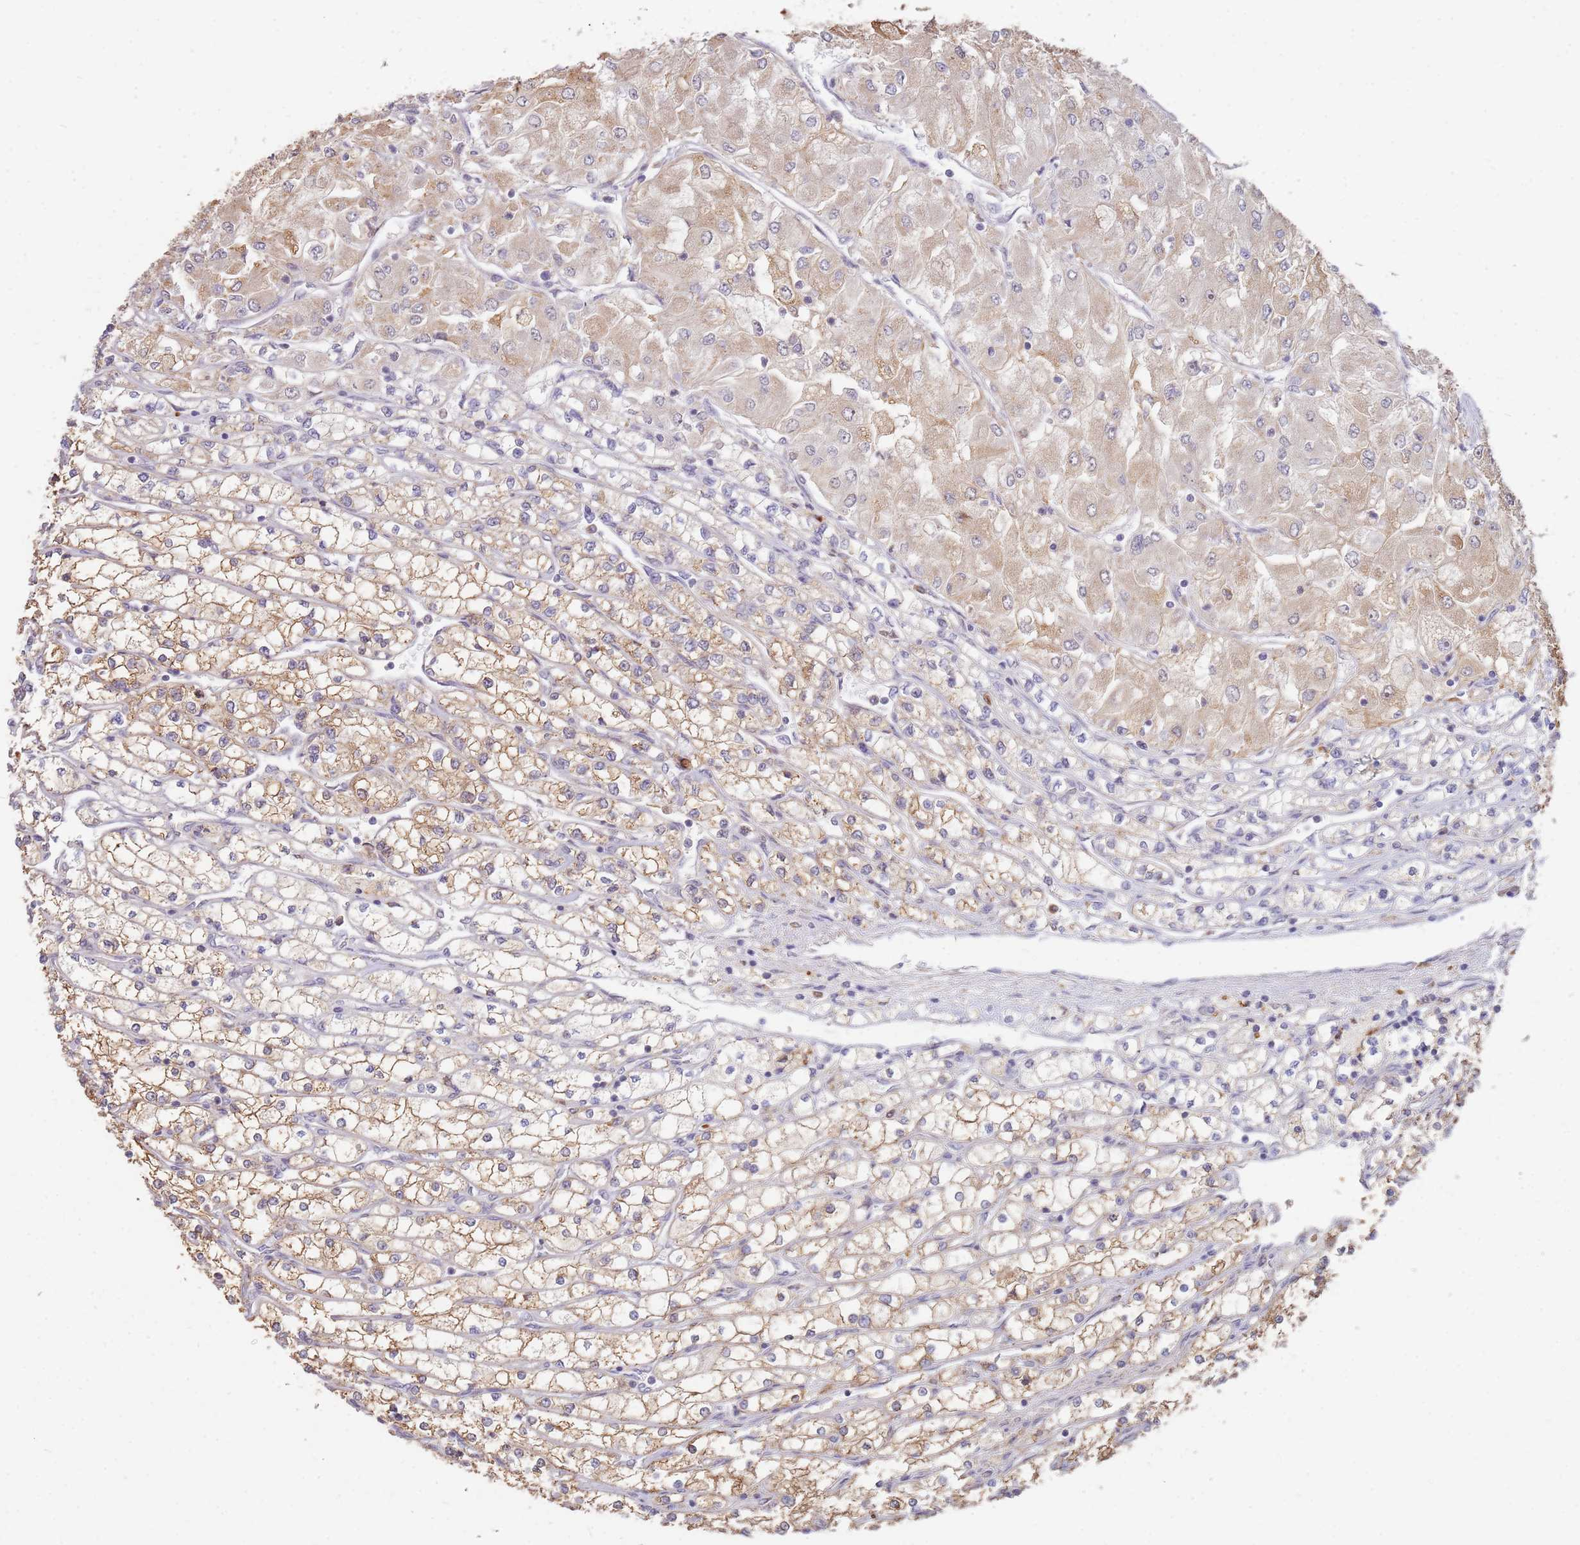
{"staining": {"intensity": "moderate", "quantity": "25%-75%", "location": "cytoplasmic/membranous"}, "tissue": "renal cancer", "cell_type": "Tumor cells", "image_type": "cancer", "snomed": [{"axis": "morphology", "description": "Adenocarcinoma, NOS"}, {"axis": "topography", "description": "Kidney"}], "caption": "Protein staining of adenocarcinoma (renal) tissue shows moderate cytoplasmic/membranous expression in approximately 25%-75% of tumor cells. (IHC, brightfield microscopy, high magnification).", "gene": "MPEG1", "patient": {"sex": "male", "age": 80}}